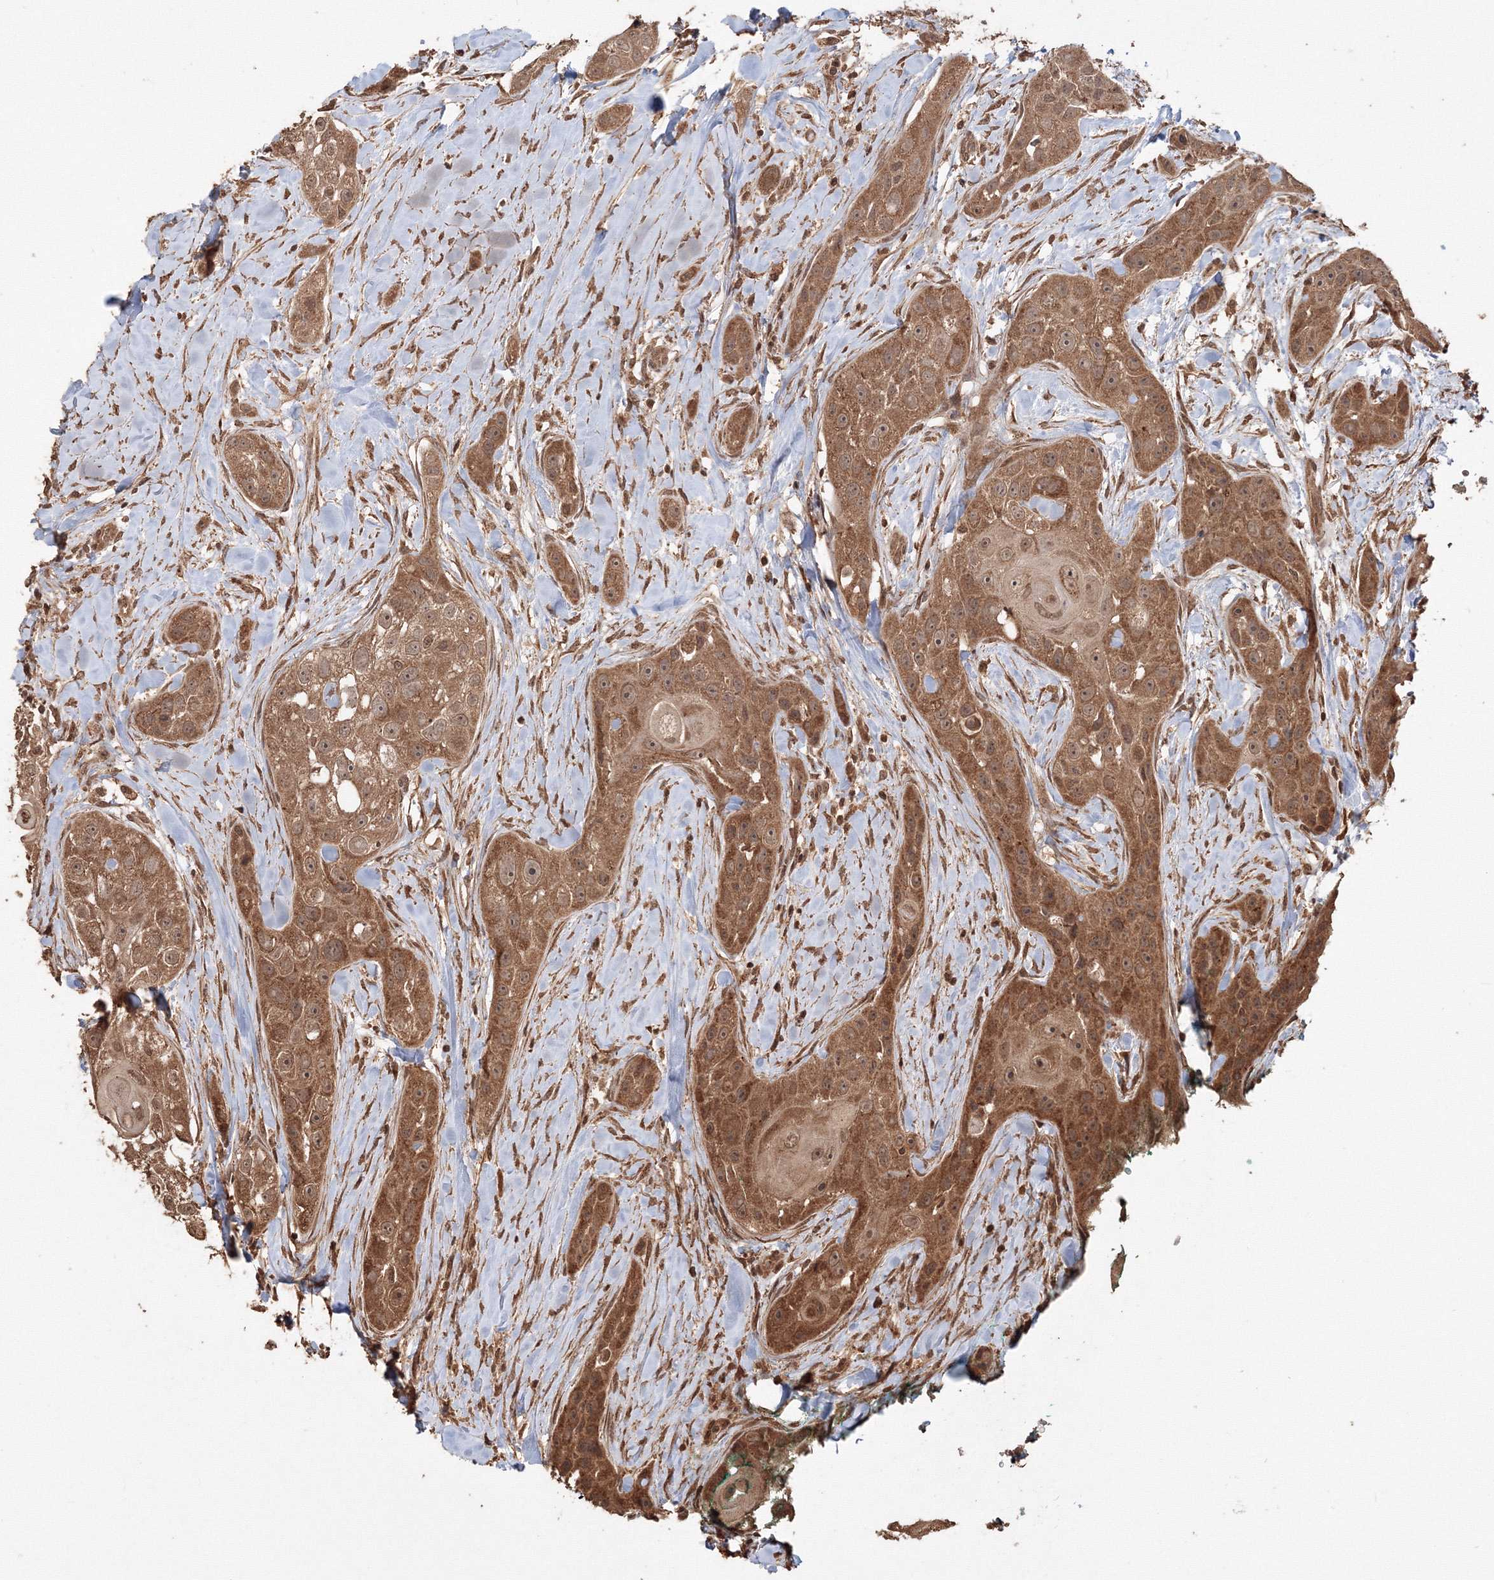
{"staining": {"intensity": "moderate", "quantity": ">75%", "location": "cytoplasmic/membranous,nuclear"}, "tissue": "head and neck cancer", "cell_type": "Tumor cells", "image_type": "cancer", "snomed": [{"axis": "morphology", "description": "Normal tissue, NOS"}, {"axis": "morphology", "description": "Squamous cell carcinoma, NOS"}, {"axis": "topography", "description": "Skeletal muscle"}, {"axis": "topography", "description": "Head-Neck"}], "caption": "The micrograph displays a brown stain indicating the presence of a protein in the cytoplasmic/membranous and nuclear of tumor cells in head and neck squamous cell carcinoma. (Stains: DAB (3,3'-diaminobenzidine) in brown, nuclei in blue, Microscopy: brightfield microscopy at high magnification).", "gene": "CCDC122", "patient": {"sex": "male", "age": 51}}